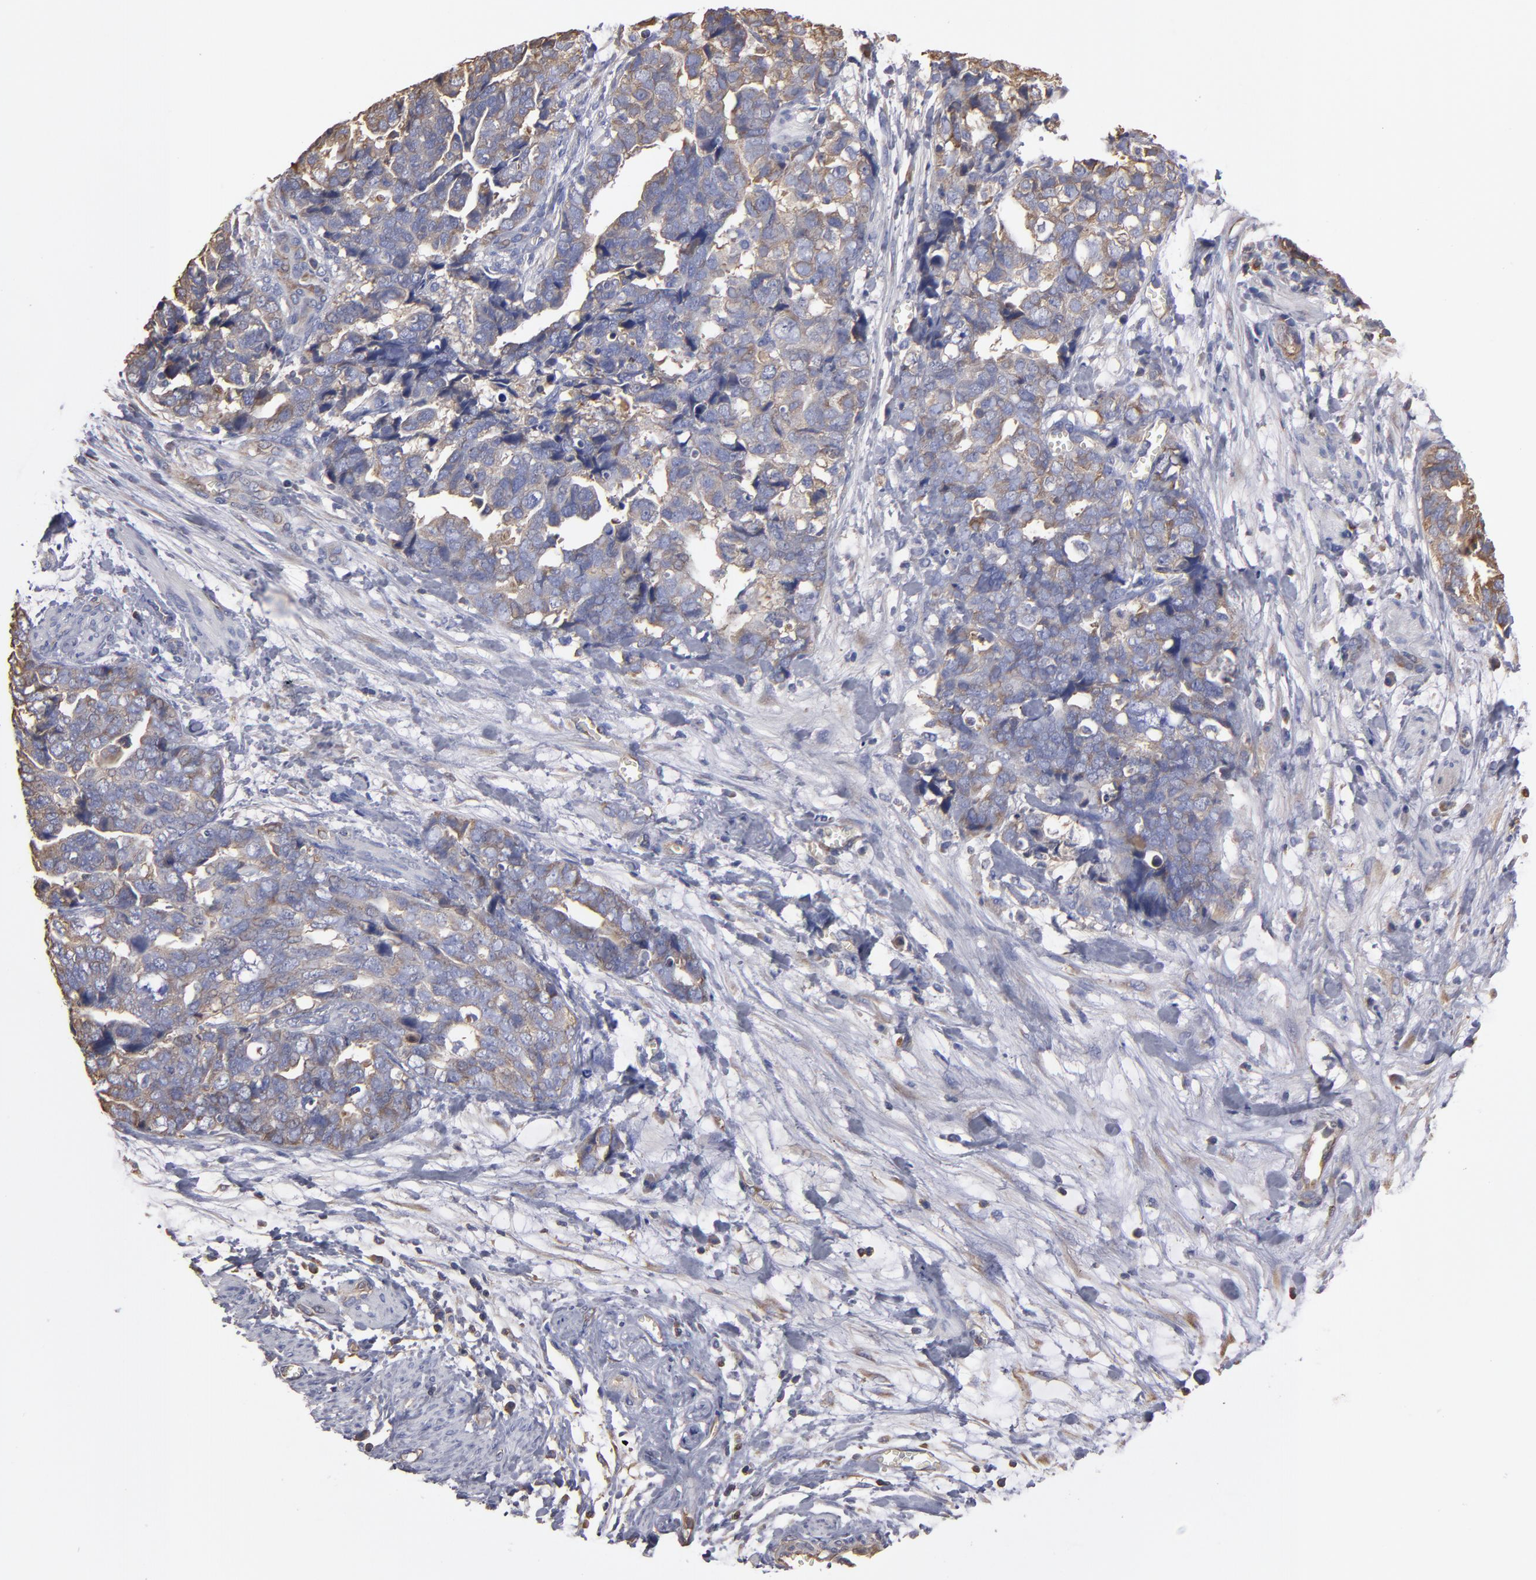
{"staining": {"intensity": "weak", "quantity": ">75%", "location": "cytoplasmic/membranous"}, "tissue": "ovarian cancer", "cell_type": "Tumor cells", "image_type": "cancer", "snomed": [{"axis": "morphology", "description": "Normal tissue, NOS"}, {"axis": "morphology", "description": "Cystadenocarcinoma, serous, NOS"}, {"axis": "topography", "description": "Fallopian tube"}, {"axis": "topography", "description": "Ovary"}], "caption": "Immunohistochemical staining of ovarian cancer (serous cystadenocarcinoma) reveals low levels of weak cytoplasmic/membranous staining in approximately >75% of tumor cells.", "gene": "ESYT2", "patient": {"sex": "female", "age": 56}}